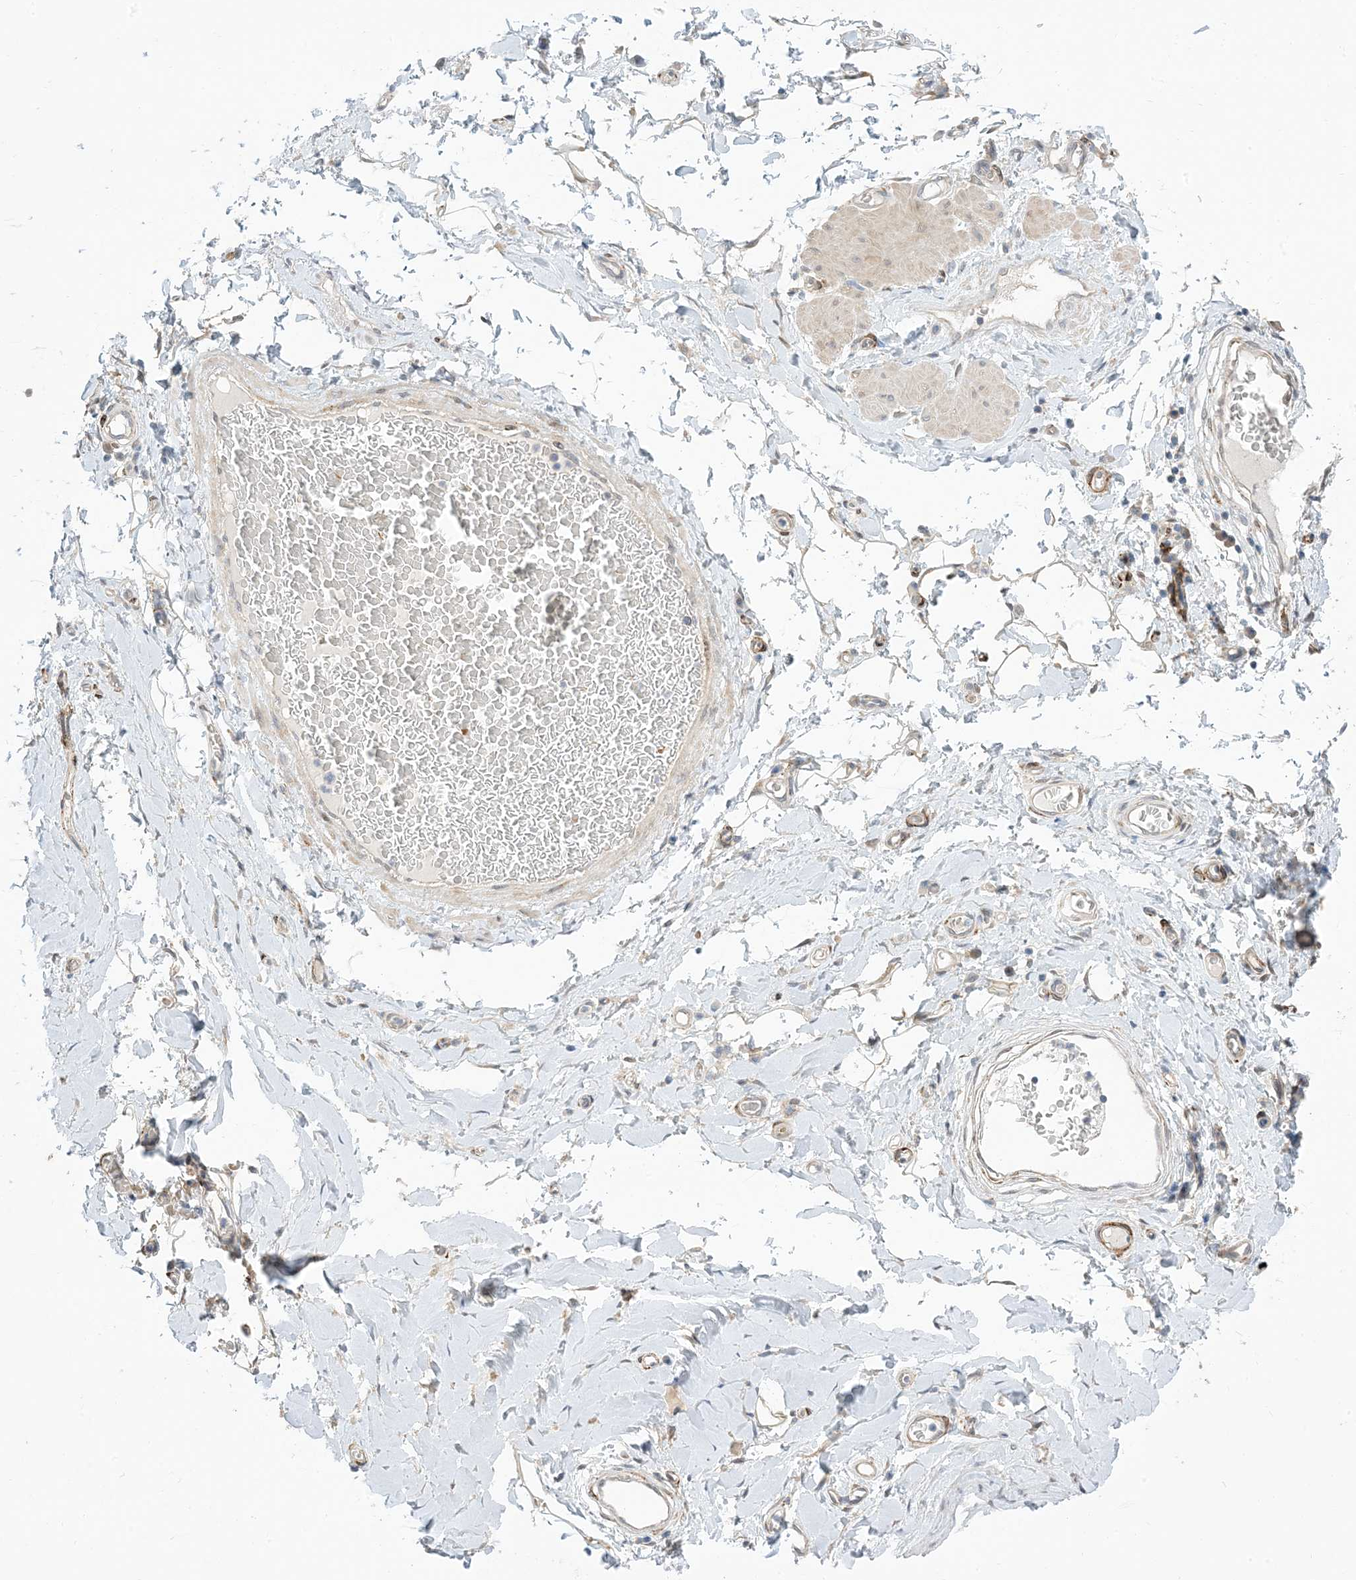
{"staining": {"intensity": "negative", "quantity": "none", "location": "none"}, "tissue": "adipose tissue", "cell_type": "Adipocytes", "image_type": "normal", "snomed": [{"axis": "morphology", "description": "Normal tissue, NOS"}, {"axis": "morphology", "description": "Adenocarcinoma, NOS"}, {"axis": "topography", "description": "Stomach, upper"}, {"axis": "topography", "description": "Peripheral nerve tissue"}], "caption": "Adipose tissue stained for a protein using immunohistochemistry reveals no expression adipocytes.", "gene": "RIN1", "patient": {"sex": "male", "age": 62}}